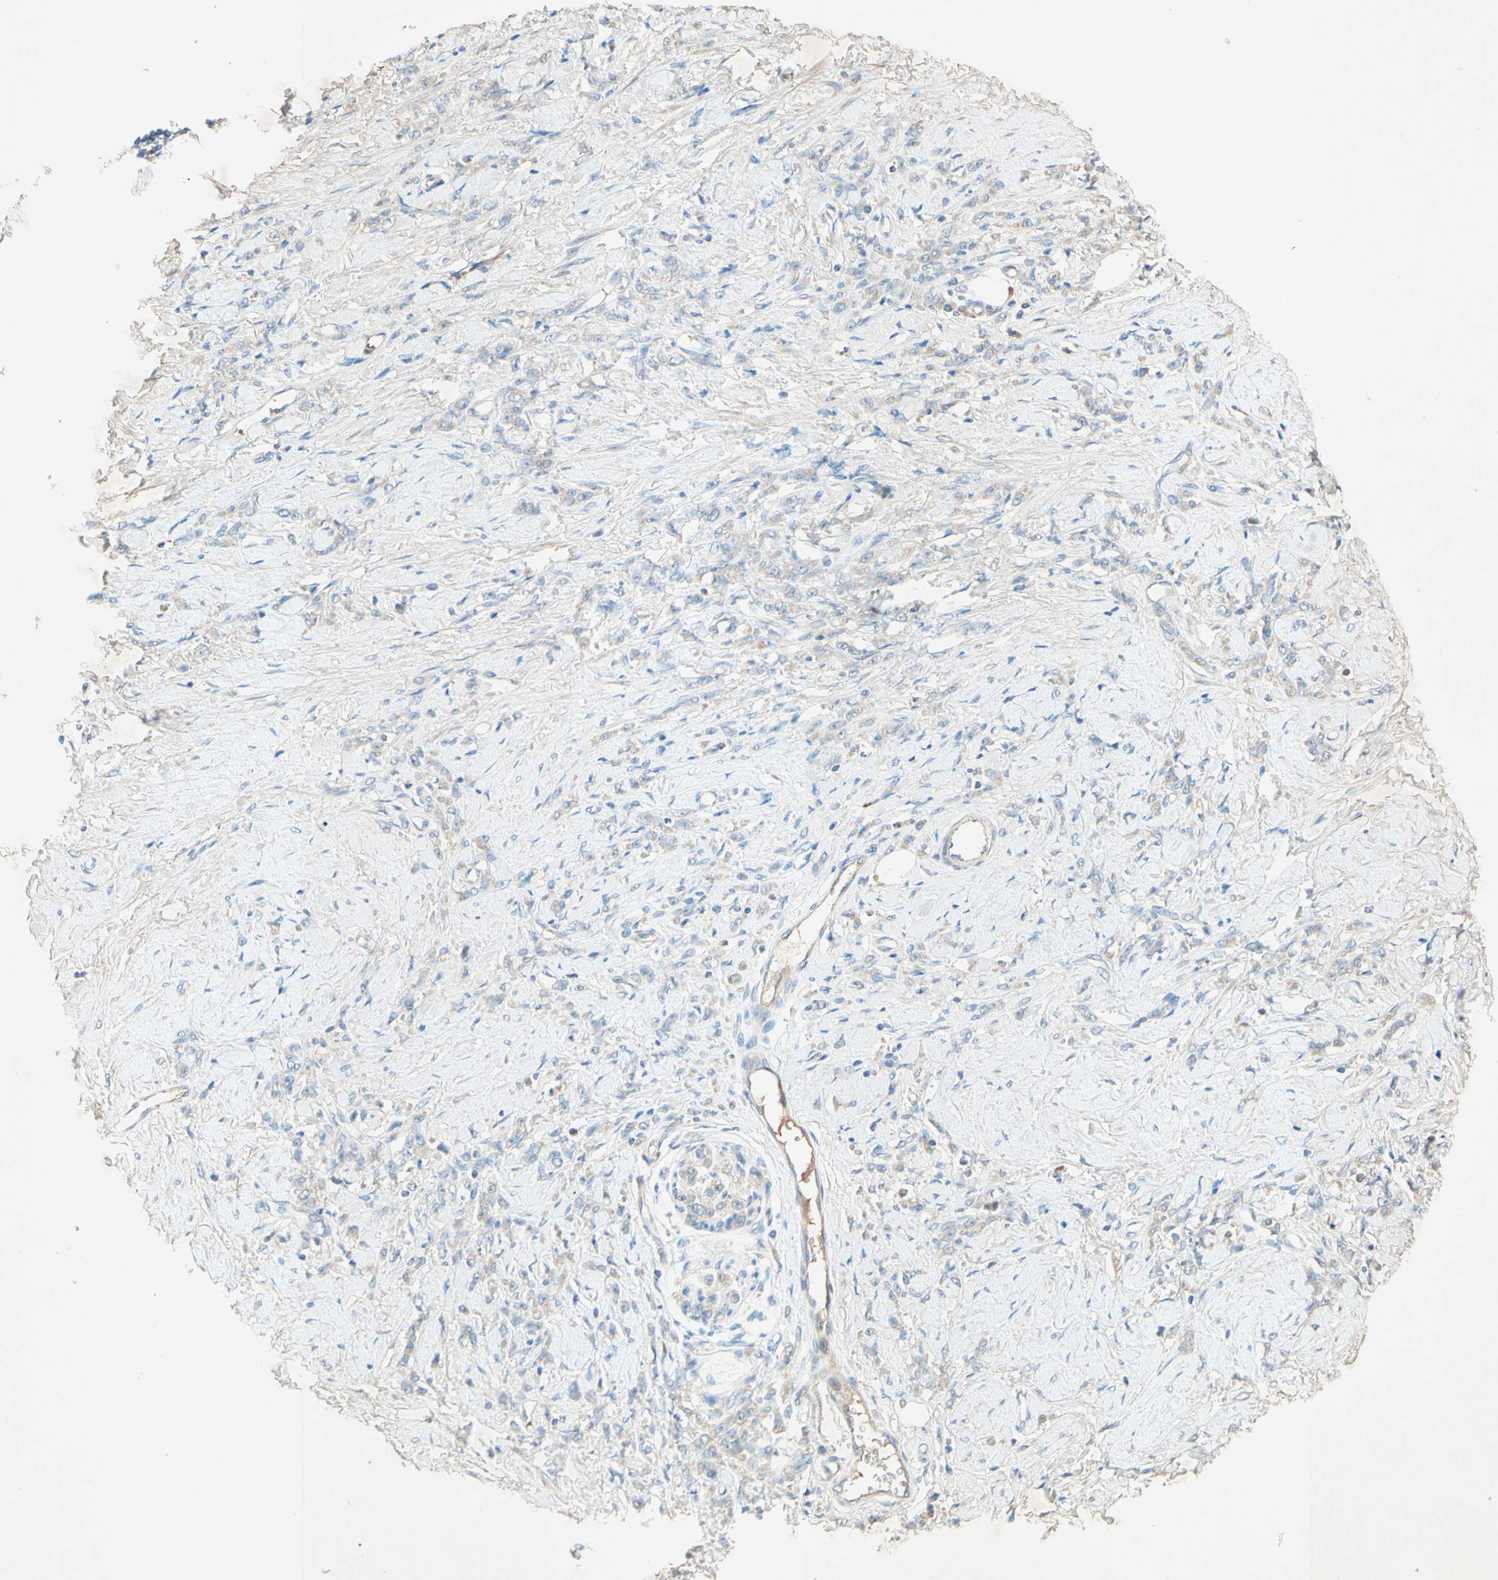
{"staining": {"intensity": "negative", "quantity": "none", "location": "none"}, "tissue": "stomach cancer", "cell_type": "Tumor cells", "image_type": "cancer", "snomed": [{"axis": "morphology", "description": "Adenocarcinoma, NOS"}, {"axis": "topography", "description": "Stomach"}], "caption": "IHC photomicrograph of human stomach cancer stained for a protein (brown), which shows no positivity in tumor cells.", "gene": "IL2", "patient": {"sex": "male", "age": 82}}